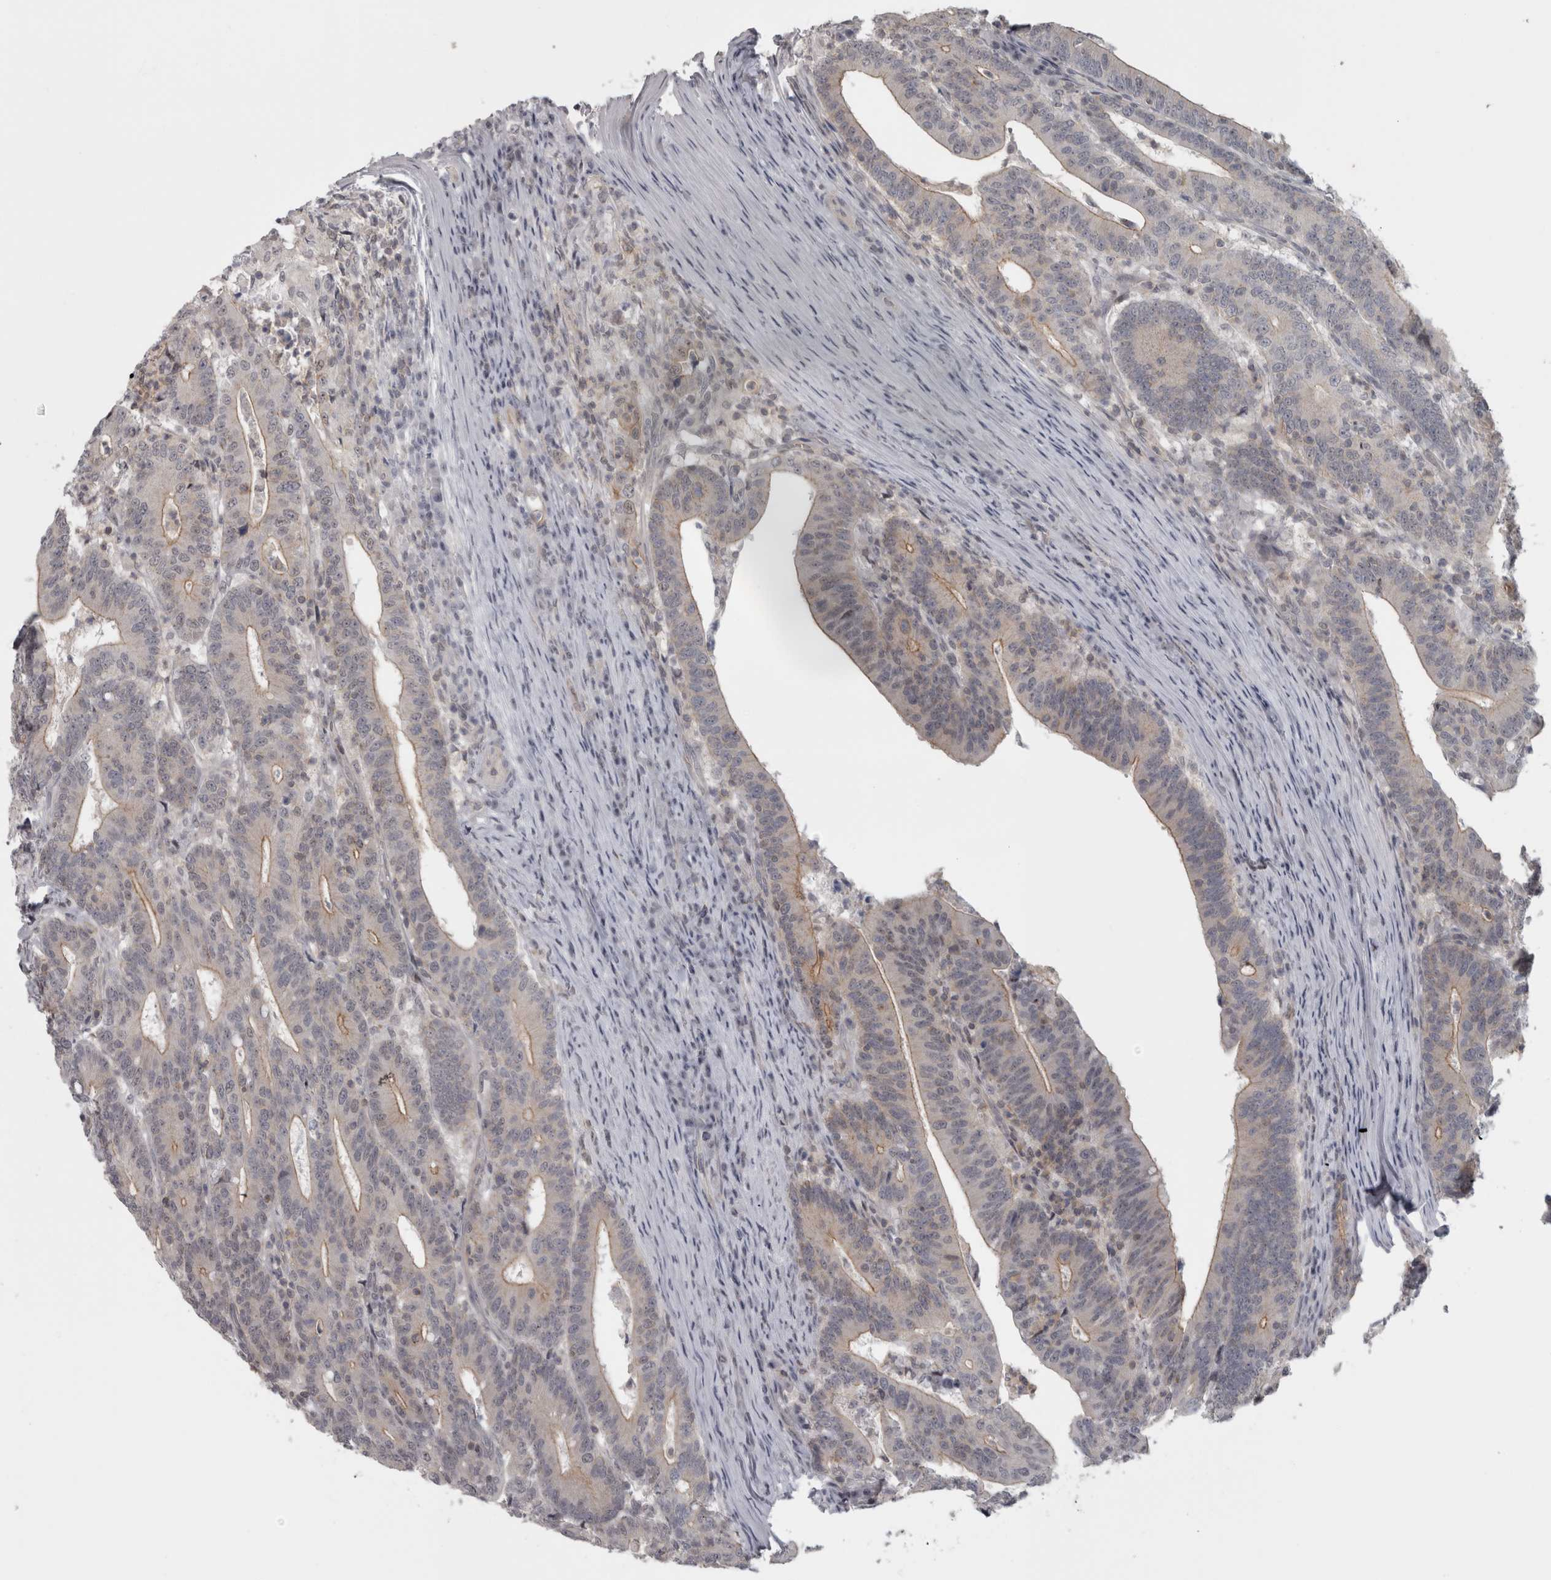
{"staining": {"intensity": "weak", "quantity": "25%-75%", "location": "cytoplasmic/membranous"}, "tissue": "colorectal cancer", "cell_type": "Tumor cells", "image_type": "cancer", "snomed": [{"axis": "morphology", "description": "Adenocarcinoma, NOS"}, {"axis": "topography", "description": "Colon"}], "caption": "Tumor cells show weak cytoplasmic/membranous positivity in about 25%-75% of cells in adenocarcinoma (colorectal). (Brightfield microscopy of DAB IHC at high magnification).", "gene": "PPP1R12B", "patient": {"sex": "female", "age": 66}}